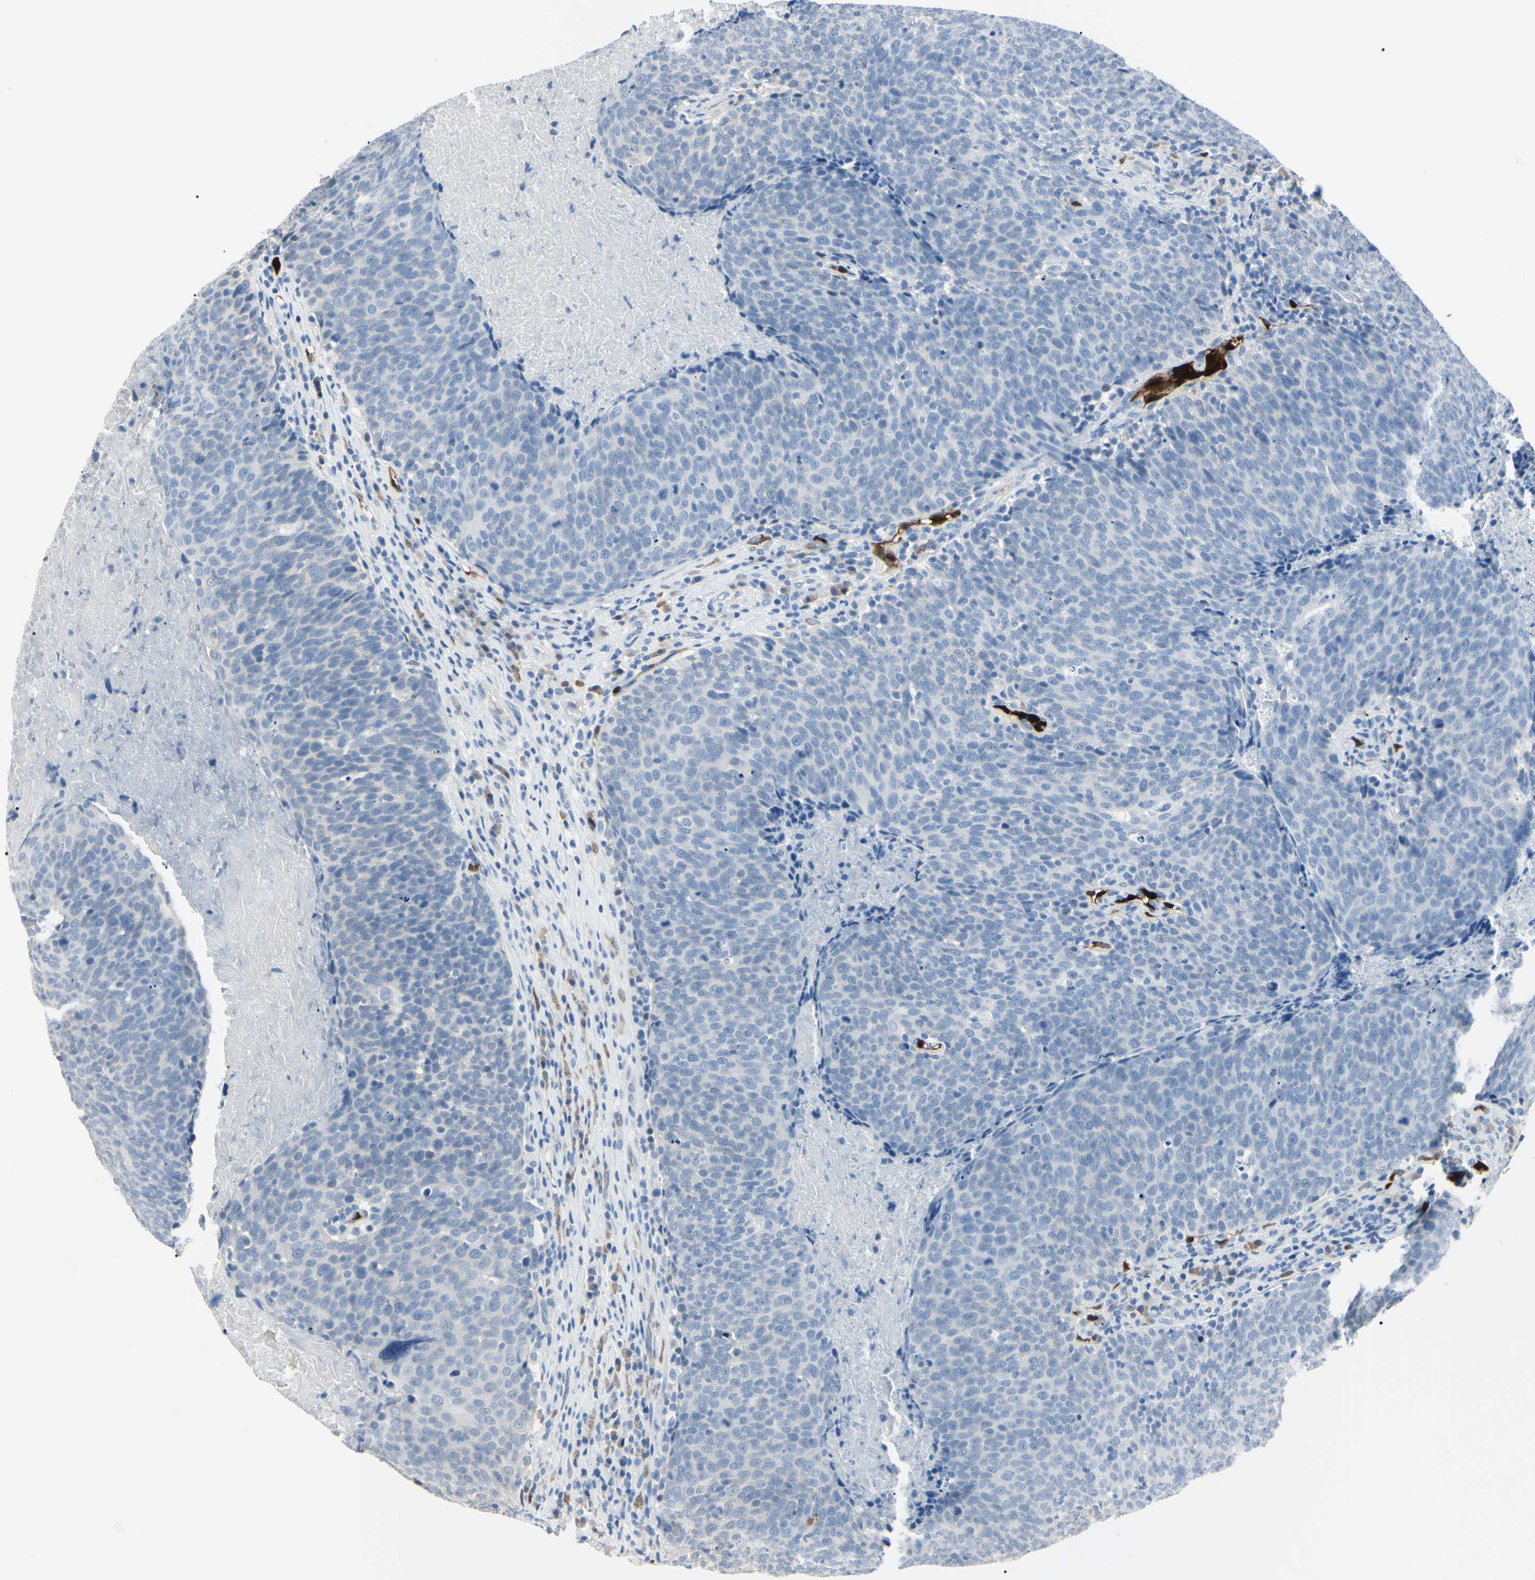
{"staining": {"intensity": "negative", "quantity": "none", "location": "none"}, "tissue": "head and neck cancer", "cell_type": "Tumor cells", "image_type": "cancer", "snomed": [{"axis": "morphology", "description": "Squamous cell carcinoma, NOS"}, {"axis": "morphology", "description": "Squamous cell carcinoma, metastatic, NOS"}, {"axis": "topography", "description": "Lymph node"}, {"axis": "topography", "description": "Head-Neck"}], "caption": "There is no significant expression in tumor cells of squamous cell carcinoma (head and neck).", "gene": "CA2", "patient": {"sex": "male", "age": 62}}